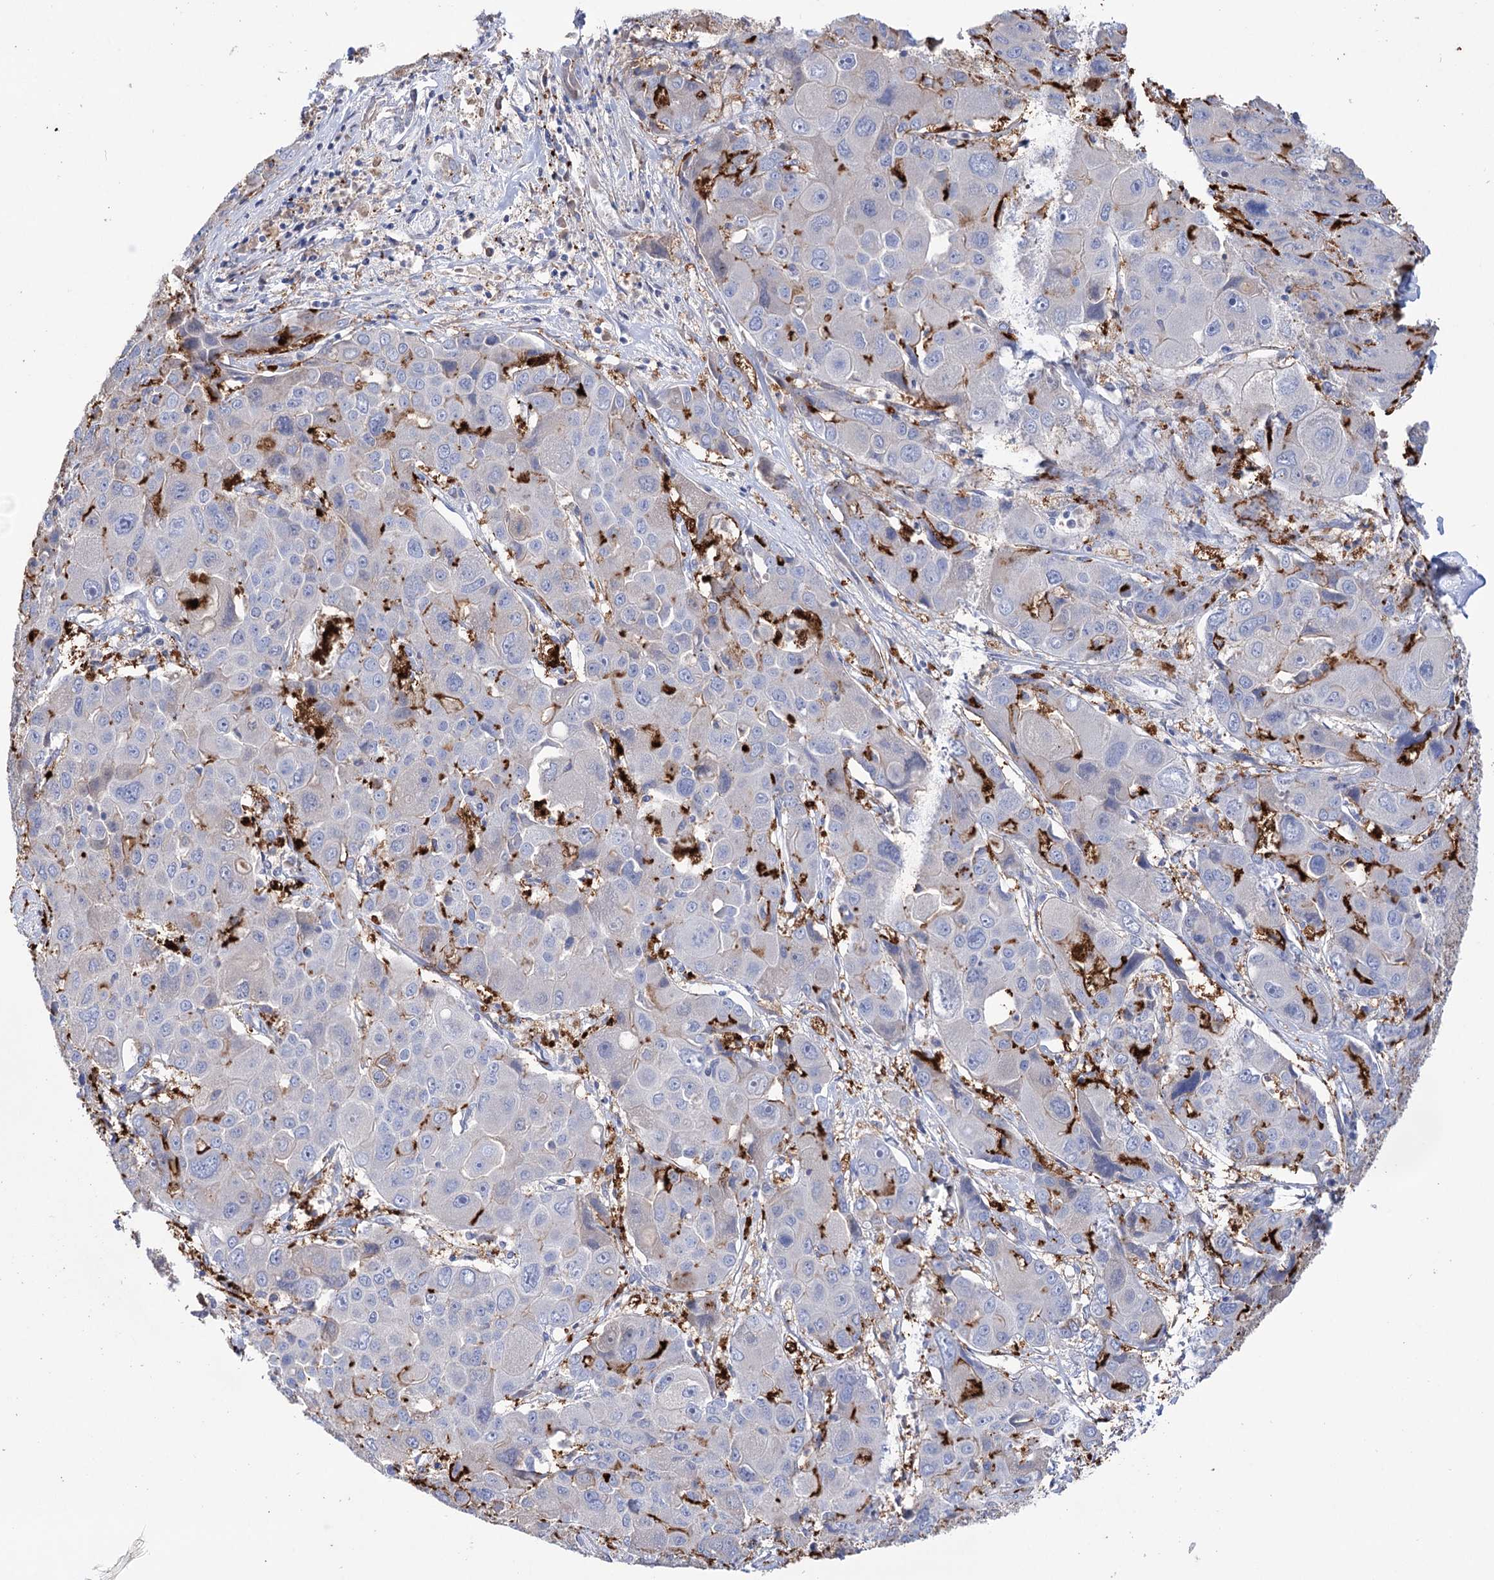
{"staining": {"intensity": "negative", "quantity": "none", "location": "none"}, "tissue": "liver cancer", "cell_type": "Tumor cells", "image_type": "cancer", "snomed": [{"axis": "morphology", "description": "Cholangiocarcinoma"}, {"axis": "topography", "description": "Liver"}], "caption": "Immunohistochemistry of human liver cancer shows no positivity in tumor cells.", "gene": "BBS4", "patient": {"sex": "male", "age": 67}}